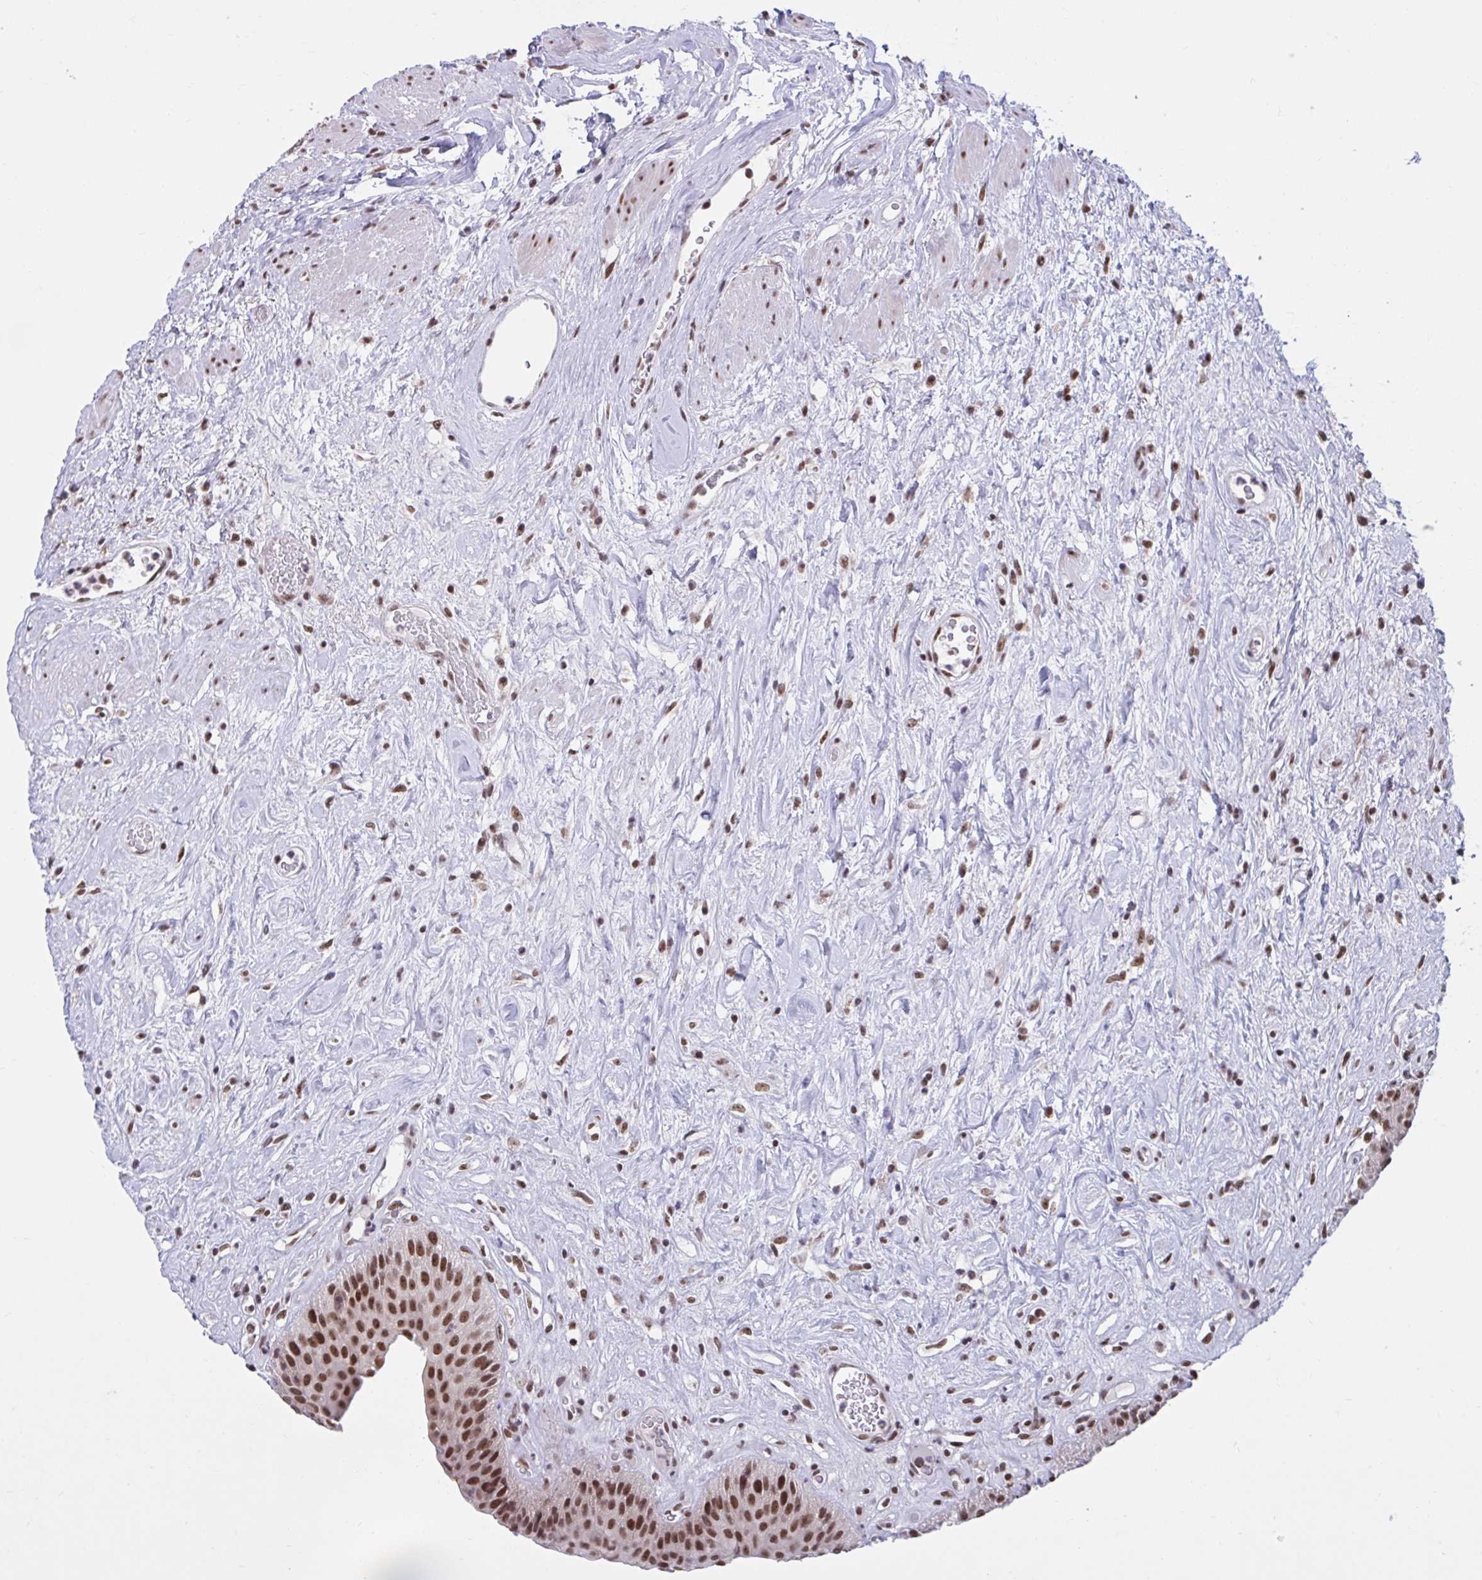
{"staining": {"intensity": "strong", "quantity": ">75%", "location": "nuclear"}, "tissue": "urinary bladder", "cell_type": "Urothelial cells", "image_type": "normal", "snomed": [{"axis": "morphology", "description": "Normal tissue, NOS"}, {"axis": "topography", "description": "Urinary bladder"}], "caption": "Unremarkable urinary bladder was stained to show a protein in brown. There is high levels of strong nuclear staining in about >75% of urothelial cells. Ihc stains the protein of interest in brown and the nuclei are stained blue.", "gene": "PHF10", "patient": {"sex": "female", "age": 56}}